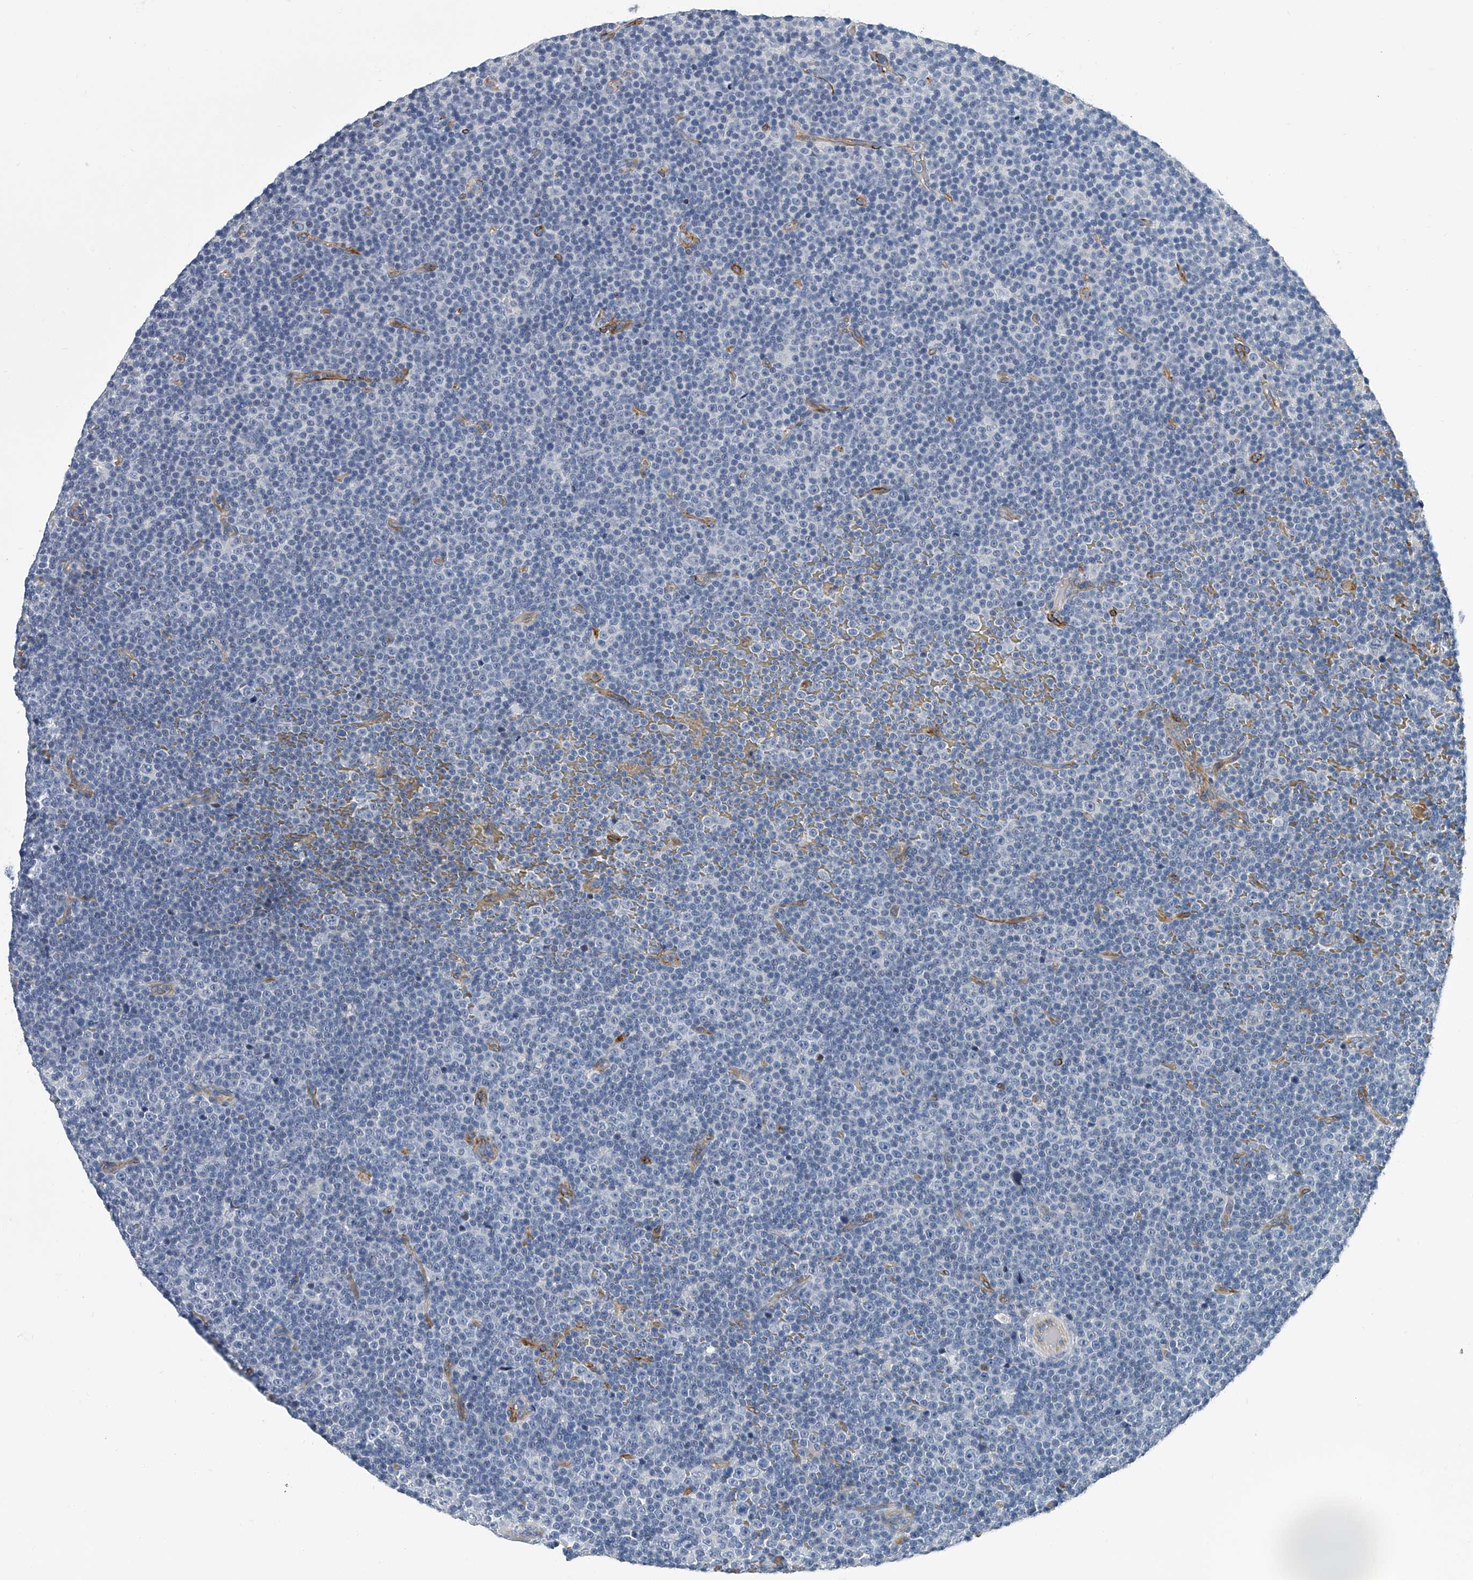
{"staining": {"intensity": "negative", "quantity": "none", "location": "none"}, "tissue": "lymphoma", "cell_type": "Tumor cells", "image_type": "cancer", "snomed": [{"axis": "morphology", "description": "Malignant lymphoma, non-Hodgkin's type, Low grade"}, {"axis": "topography", "description": "Lymph node"}], "caption": "Immunohistochemistry (IHC) of lymphoma exhibits no positivity in tumor cells.", "gene": "KIRREL1", "patient": {"sex": "female", "age": 67}}